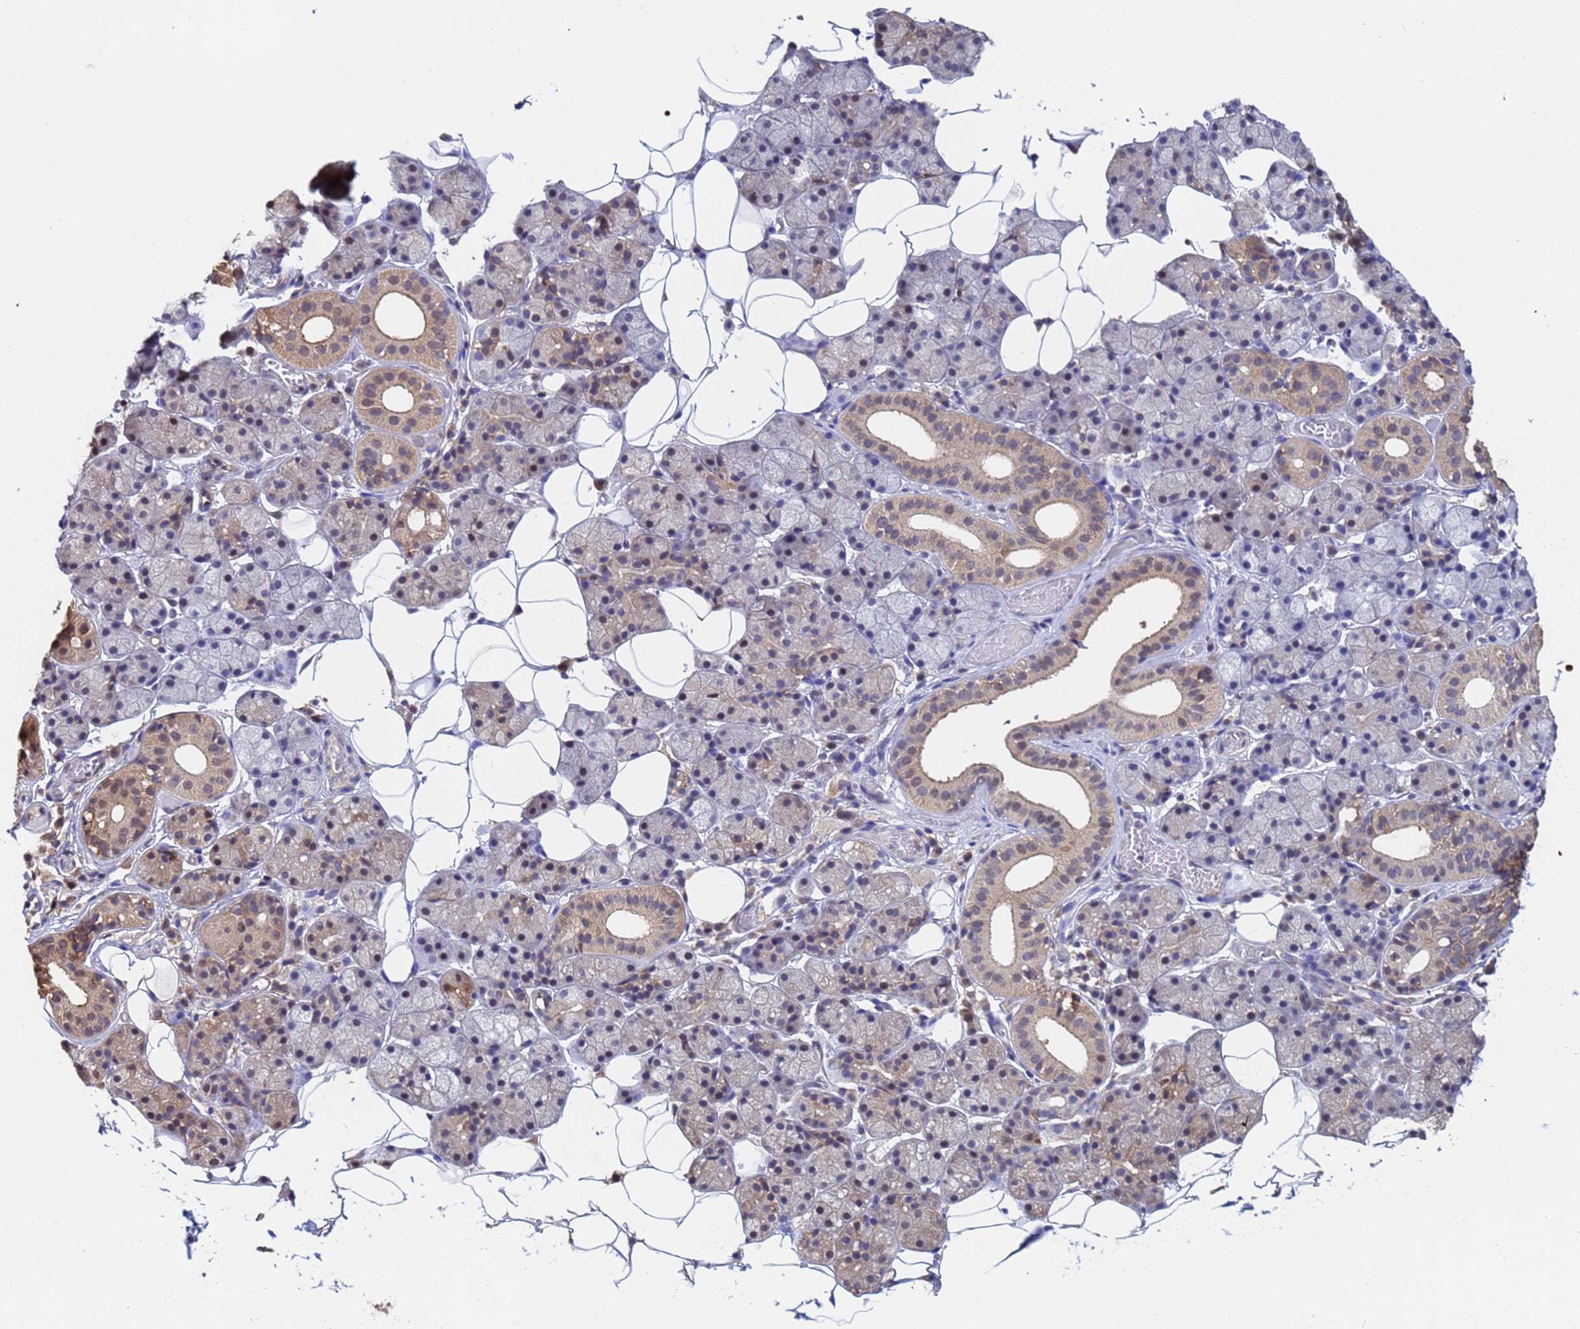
{"staining": {"intensity": "weak", "quantity": "25%-75%", "location": "cytoplasmic/membranous,nuclear"}, "tissue": "salivary gland", "cell_type": "Glandular cells", "image_type": "normal", "snomed": [{"axis": "morphology", "description": "Normal tissue, NOS"}, {"axis": "topography", "description": "Salivary gland"}], "caption": "Immunohistochemical staining of normal human salivary gland reveals low levels of weak cytoplasmic/membranous,nuclear expression in approximately 25%-75% of glandular cells.", "gene": "FAM25A", "patient": {"sex": "female", "age": 33}}